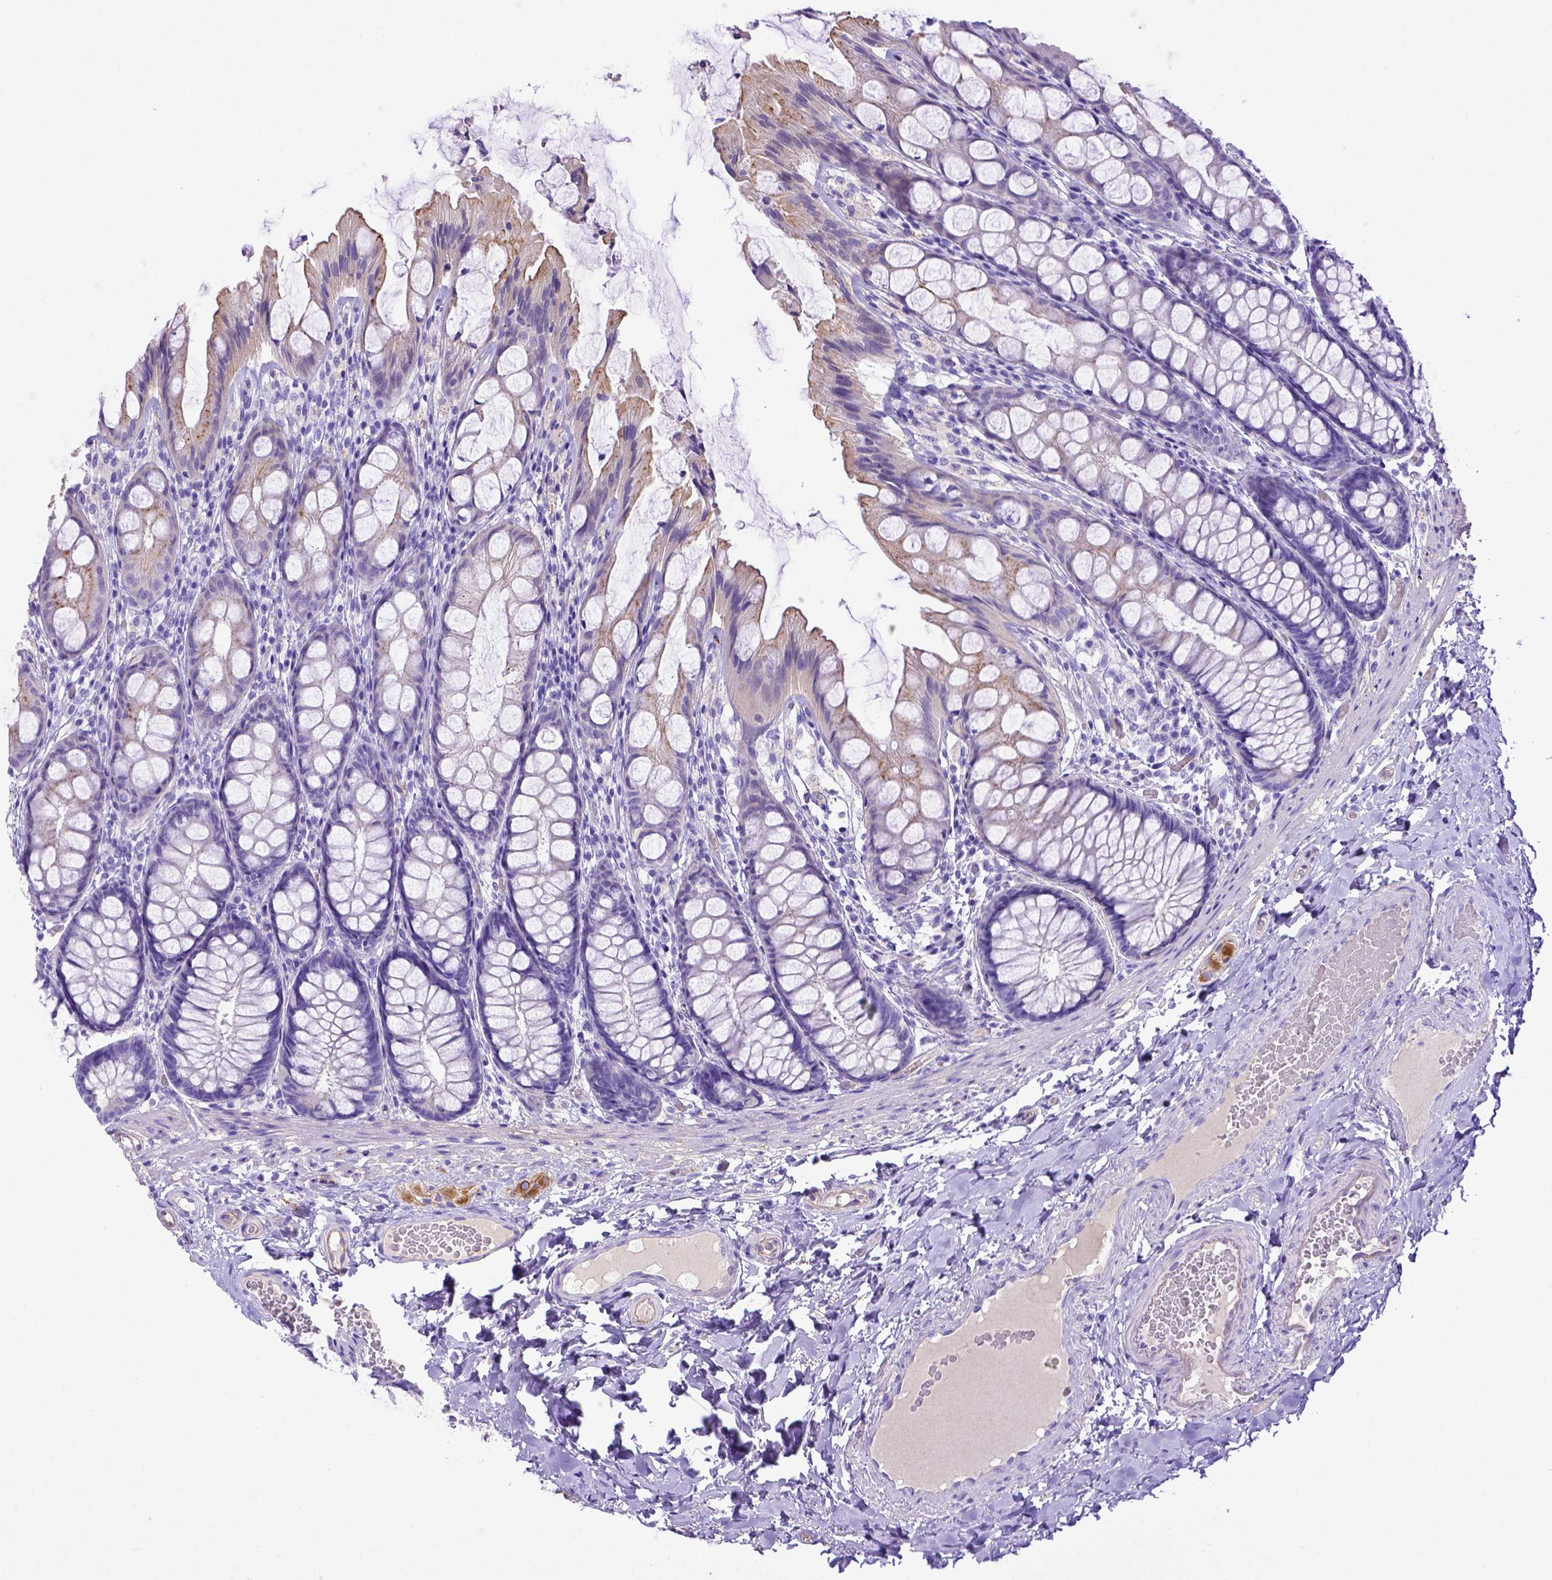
{"staining": {"intensity": "negative", "quantity": "none", "location": "none"}, "tissue": "colon", "cell_type": "Endothelial cells", "image_type": "normal", "snomed": [{"axis": "morphology", "description": "Normal tissue, NOS"}, {"axis": "topography", "description": "Colon"}], "caption": "Immunohistochemistry (IHC) micrograph of benign colon stained for a protein (brown), which displays no positivity in endothelial cells.", "gene": "LRRC18", "patient": {"sex": "male", "age": 47}}